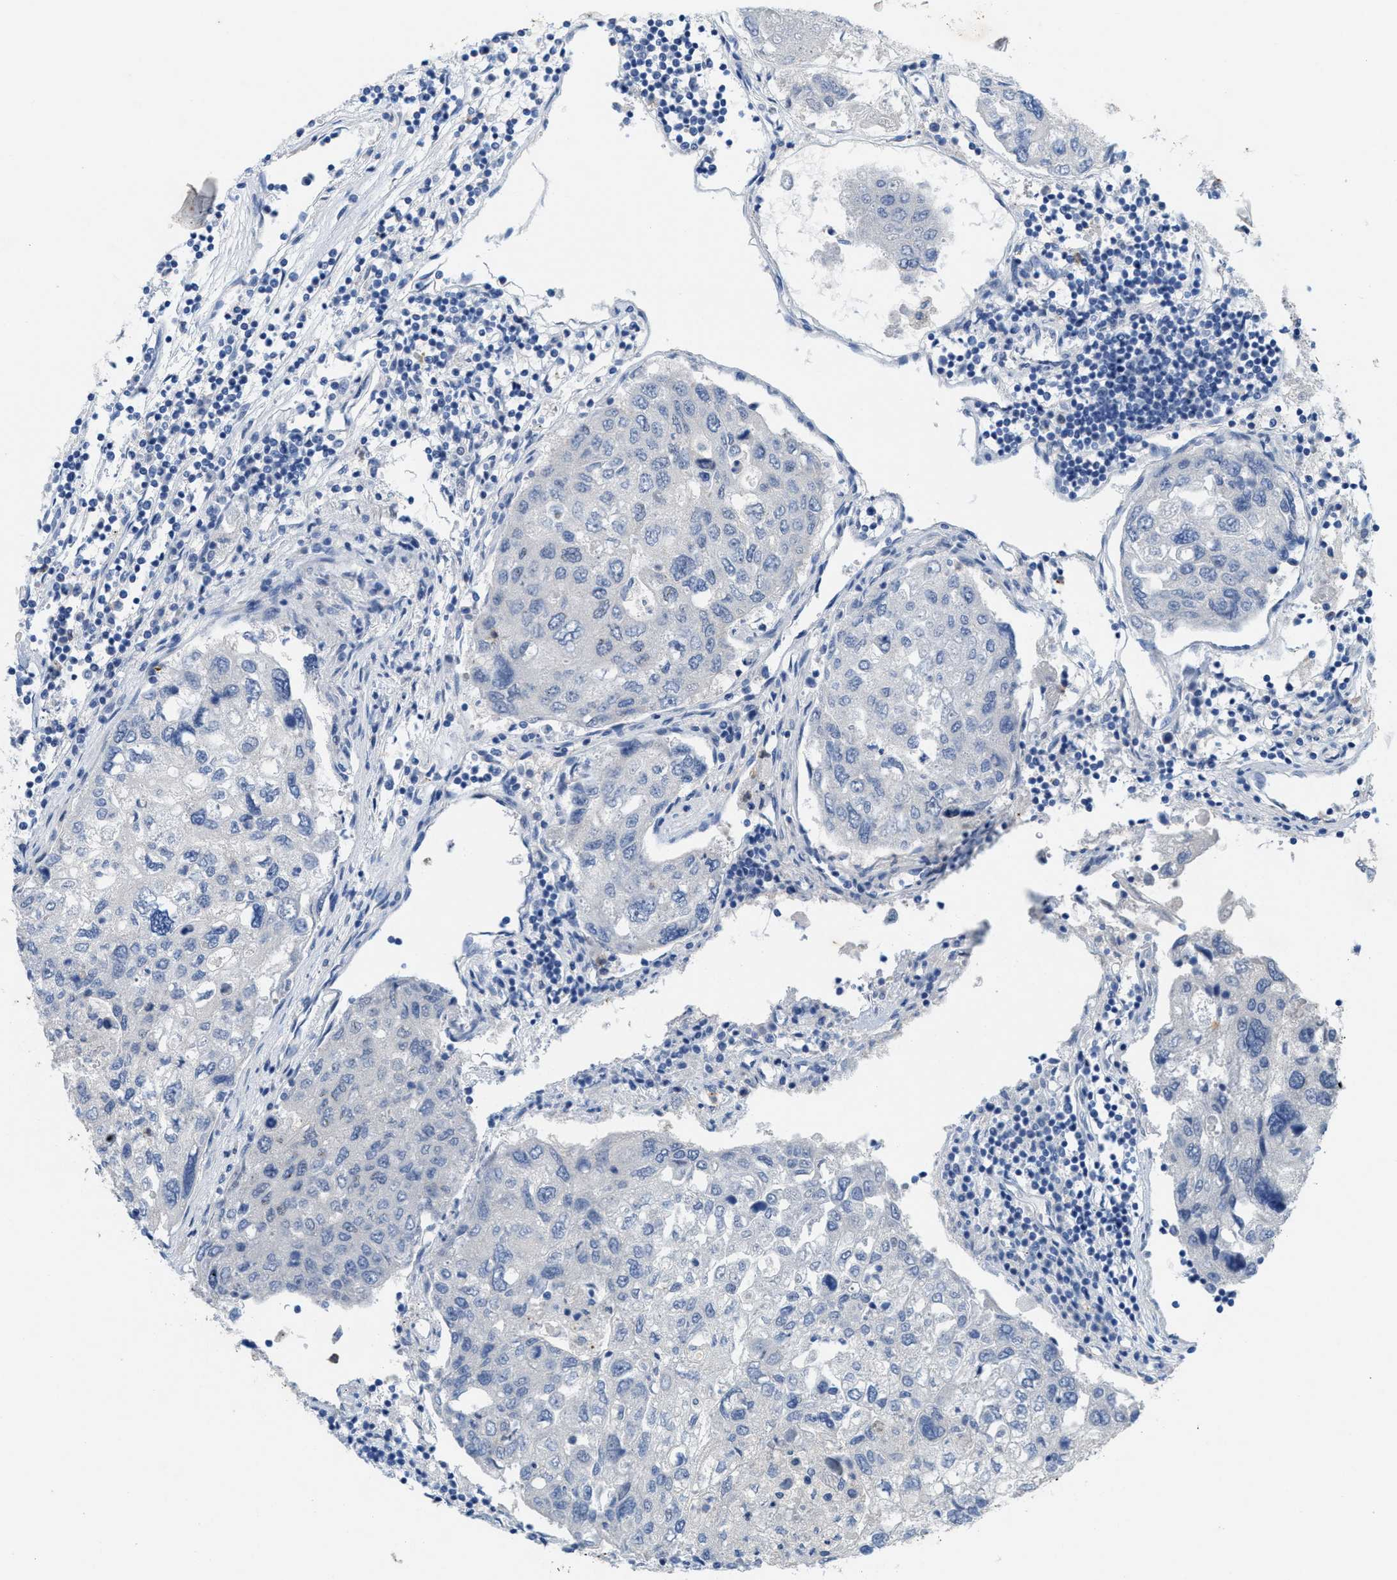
{"staining": {"intensity": "negative", "quantity": "none", "location": "none"}, "tissue": "urothelial cancer", "cell_type": "Tumor cells", "image_type": "cancer", "snomed": [{"axis": "morphology", "description": "Urothelial carcinoma, High grade"}, {"axis": "topography", "description": "Lymph node"}, {"axis": "topography", "description": "Urinary bladder"}], "caption": "Tumor cells show no significant protein staining in urothelial carcinoma (high-grade). The staining was performed using DAB (3,3'-diaminobenzidine) to visualize the protein expression in brown, while the nuclei were stained in blue with hematoxylin (Magnification: 20x).", "gene": "CPA2", "patient": {"sex": "male", "age": 51}}